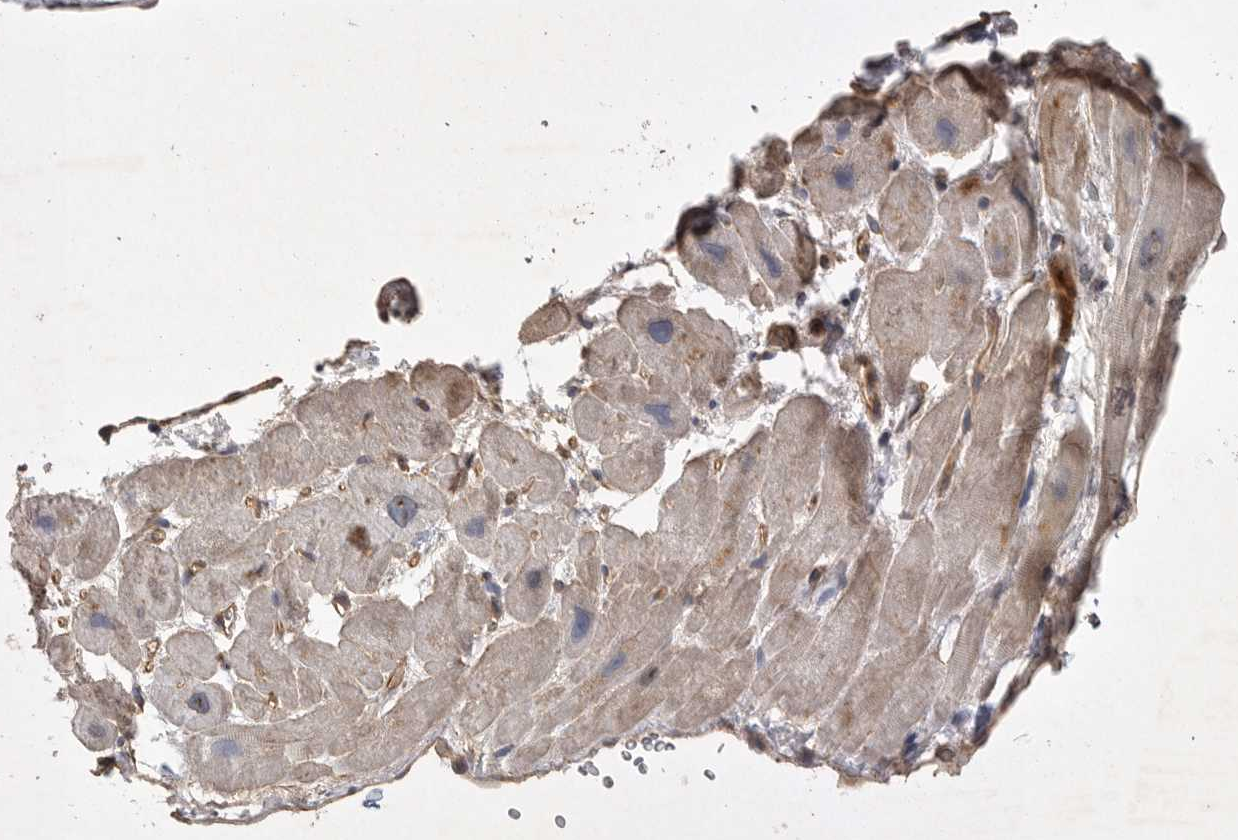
{"staining": {"intensity": "strong", "quantity": "<25%", "location": "cytoplasmic/membranous"}, "tissue": "heart muscle", "cell_type": "Cardiomyocytes", "image_type": "normal", "snomed": [{"axis": "morphology", "description": "Normal tissue, NOS"}, {"axis": "topography", "description": "Heart"}], "caption": "Immunohistochemistry (DAB (3,3'-diaminobenzidine)) staining of unremarkable heart muscle exhibits strong cytoplasmic/membranous protein expression in approximately <25% of cardiomyocytes.", "gene": "ANKFY1", "patient": {"sex": "male", "age": 49}}